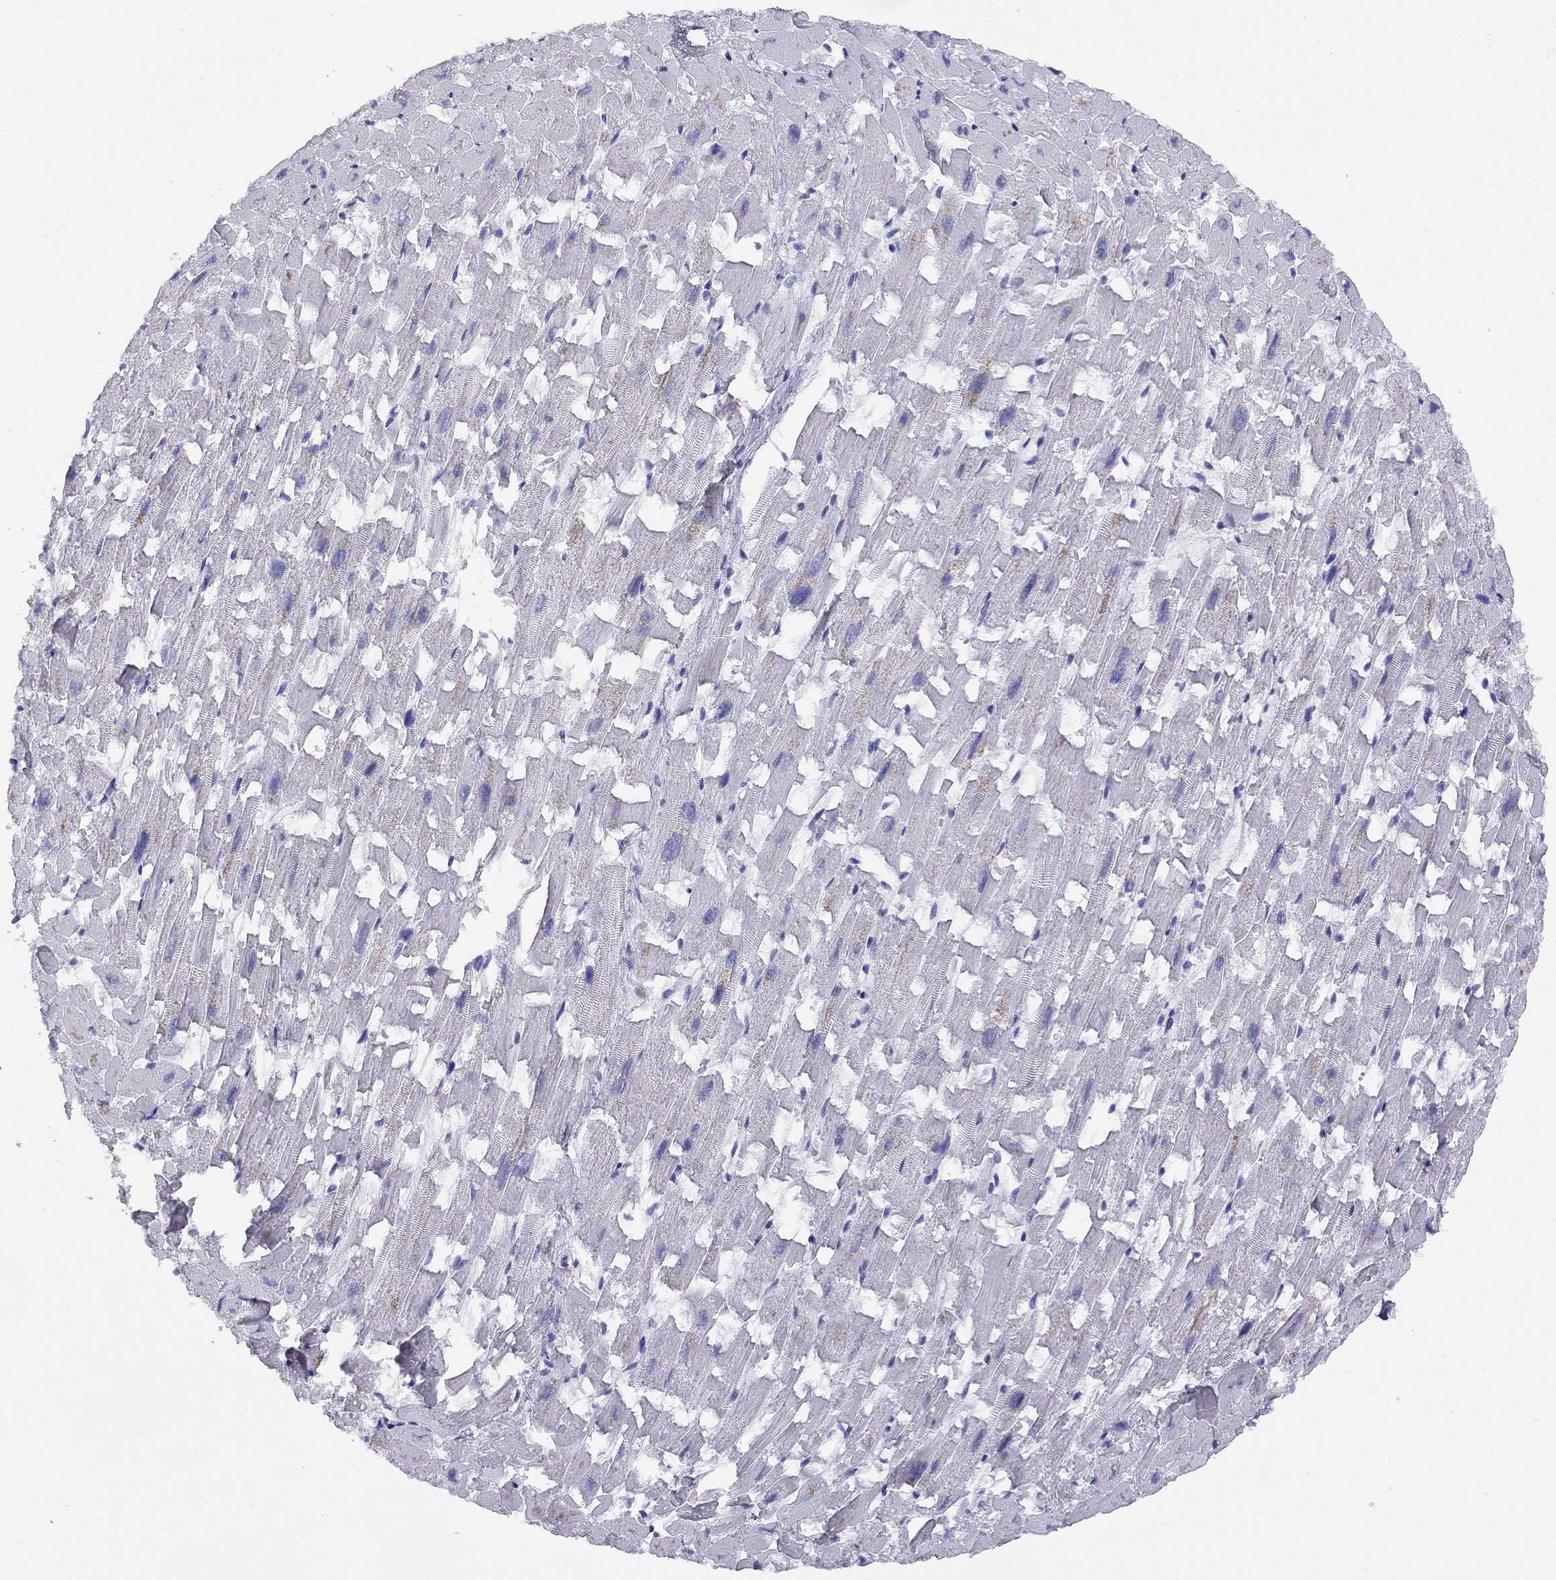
{"staining": {"intensity": "negative", "quantity": "none", "location": "none"}, "tissue": "heart muscle", "cell_type": "Cardiomyocytes", "image_type": "normal", "snomed": [{"axis": "morphology", "description": "Normal tissue, NOS"}, {"axis": "topography", "description": "Heart"}], "caption": "The histopathology image shows no significant expression in cardiomyocytes of heart muscle.", "gene": "LRIT2", "patient": {"sex": "female", "age": 64}}